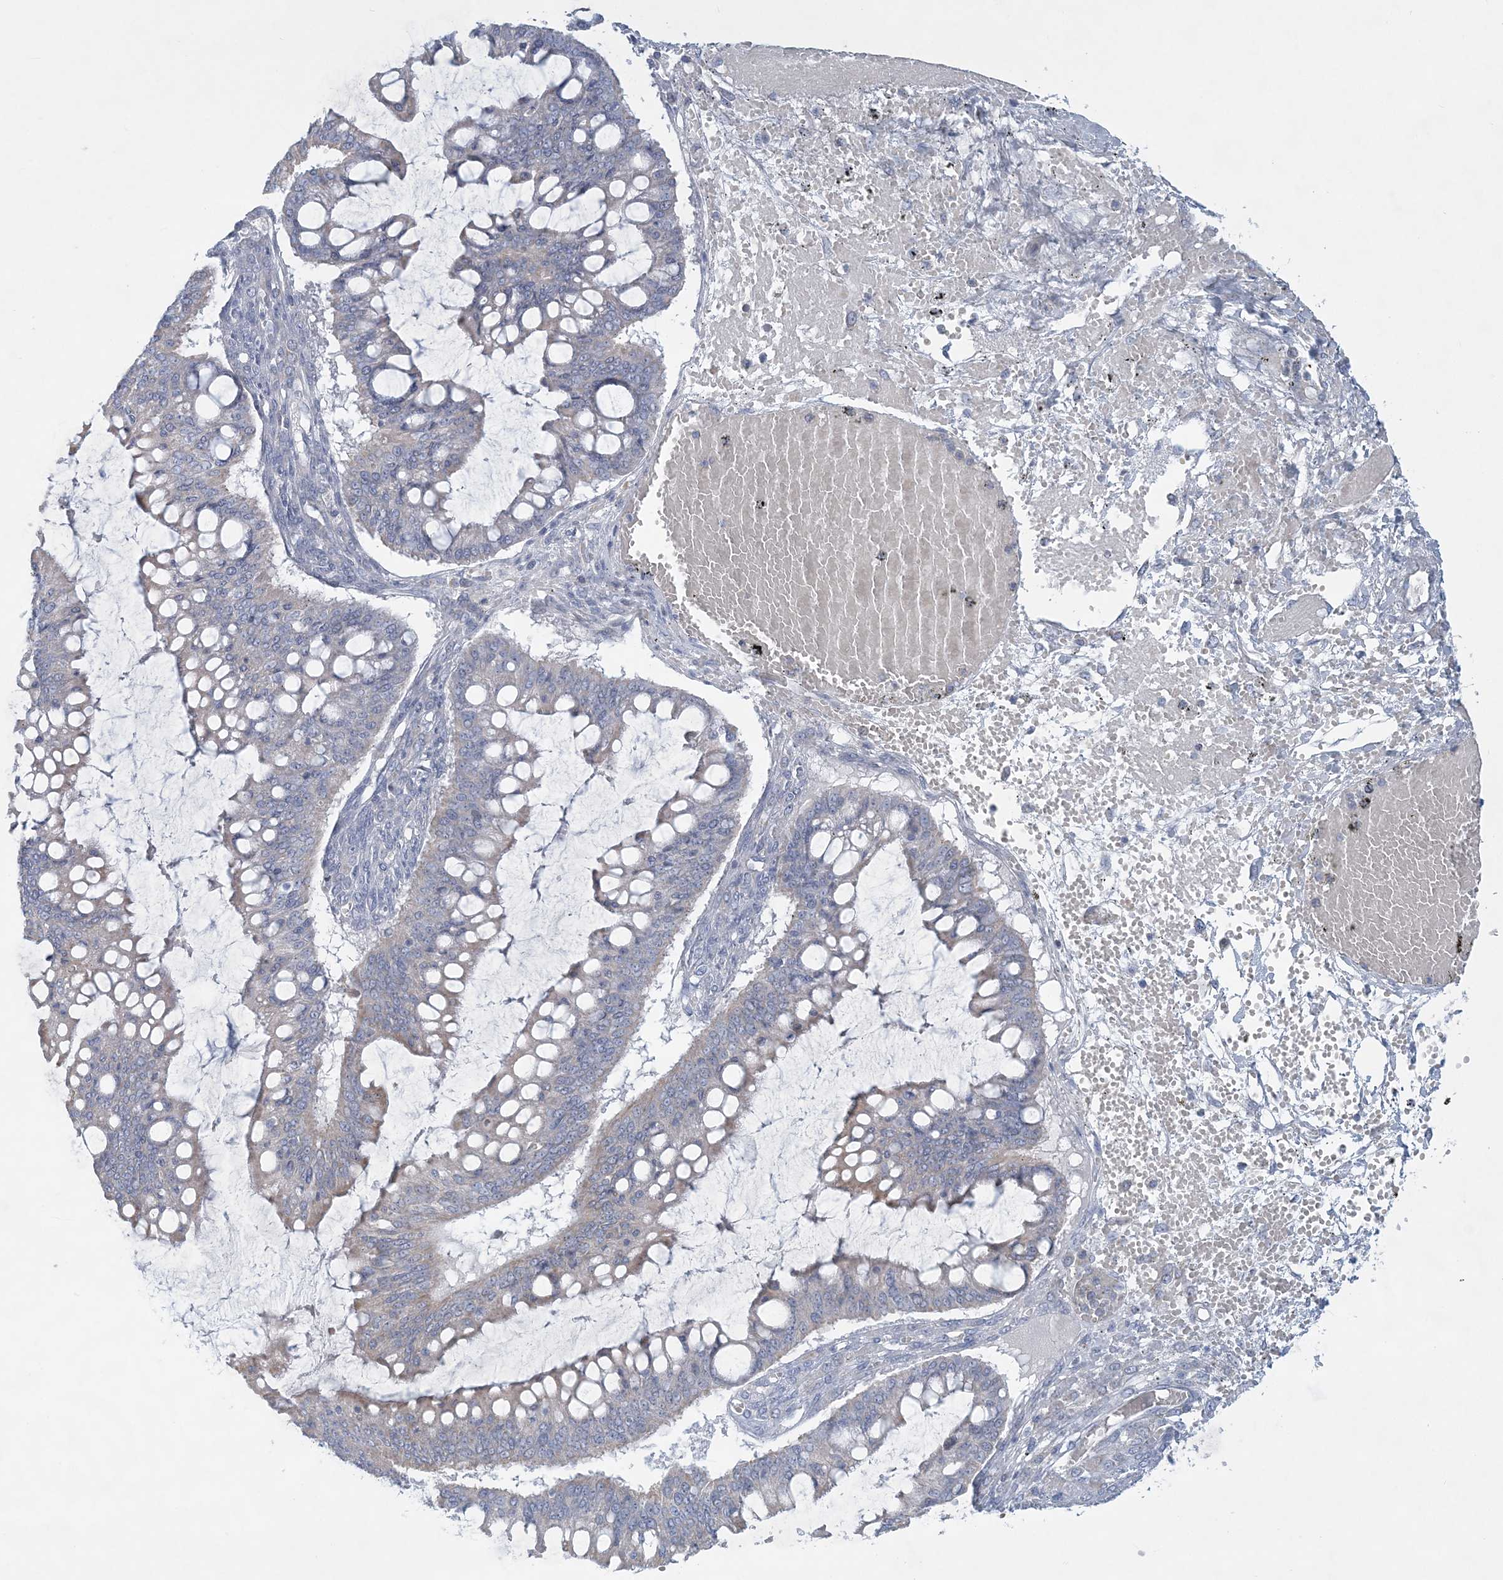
{"staining": {"intensity": "negative", "quantity": "none", "location": "none"}, "tissue": "ovarian cancer", "cell_type": "Tumor cells", "image_type": "cancer", "snomed": [{"axis": "morphology", "description": "Cystadenocarcinoma, mucinous, NOS"}, {"axis": "topography", "description": "Ovary"}], "caption": "Tumor cells are negative for brown protein staining in ovarian cancer (mucinous cystadenocarcinoma).", "gene": "TBC1D7", "patient": {"sex": "female", "age": 73}}